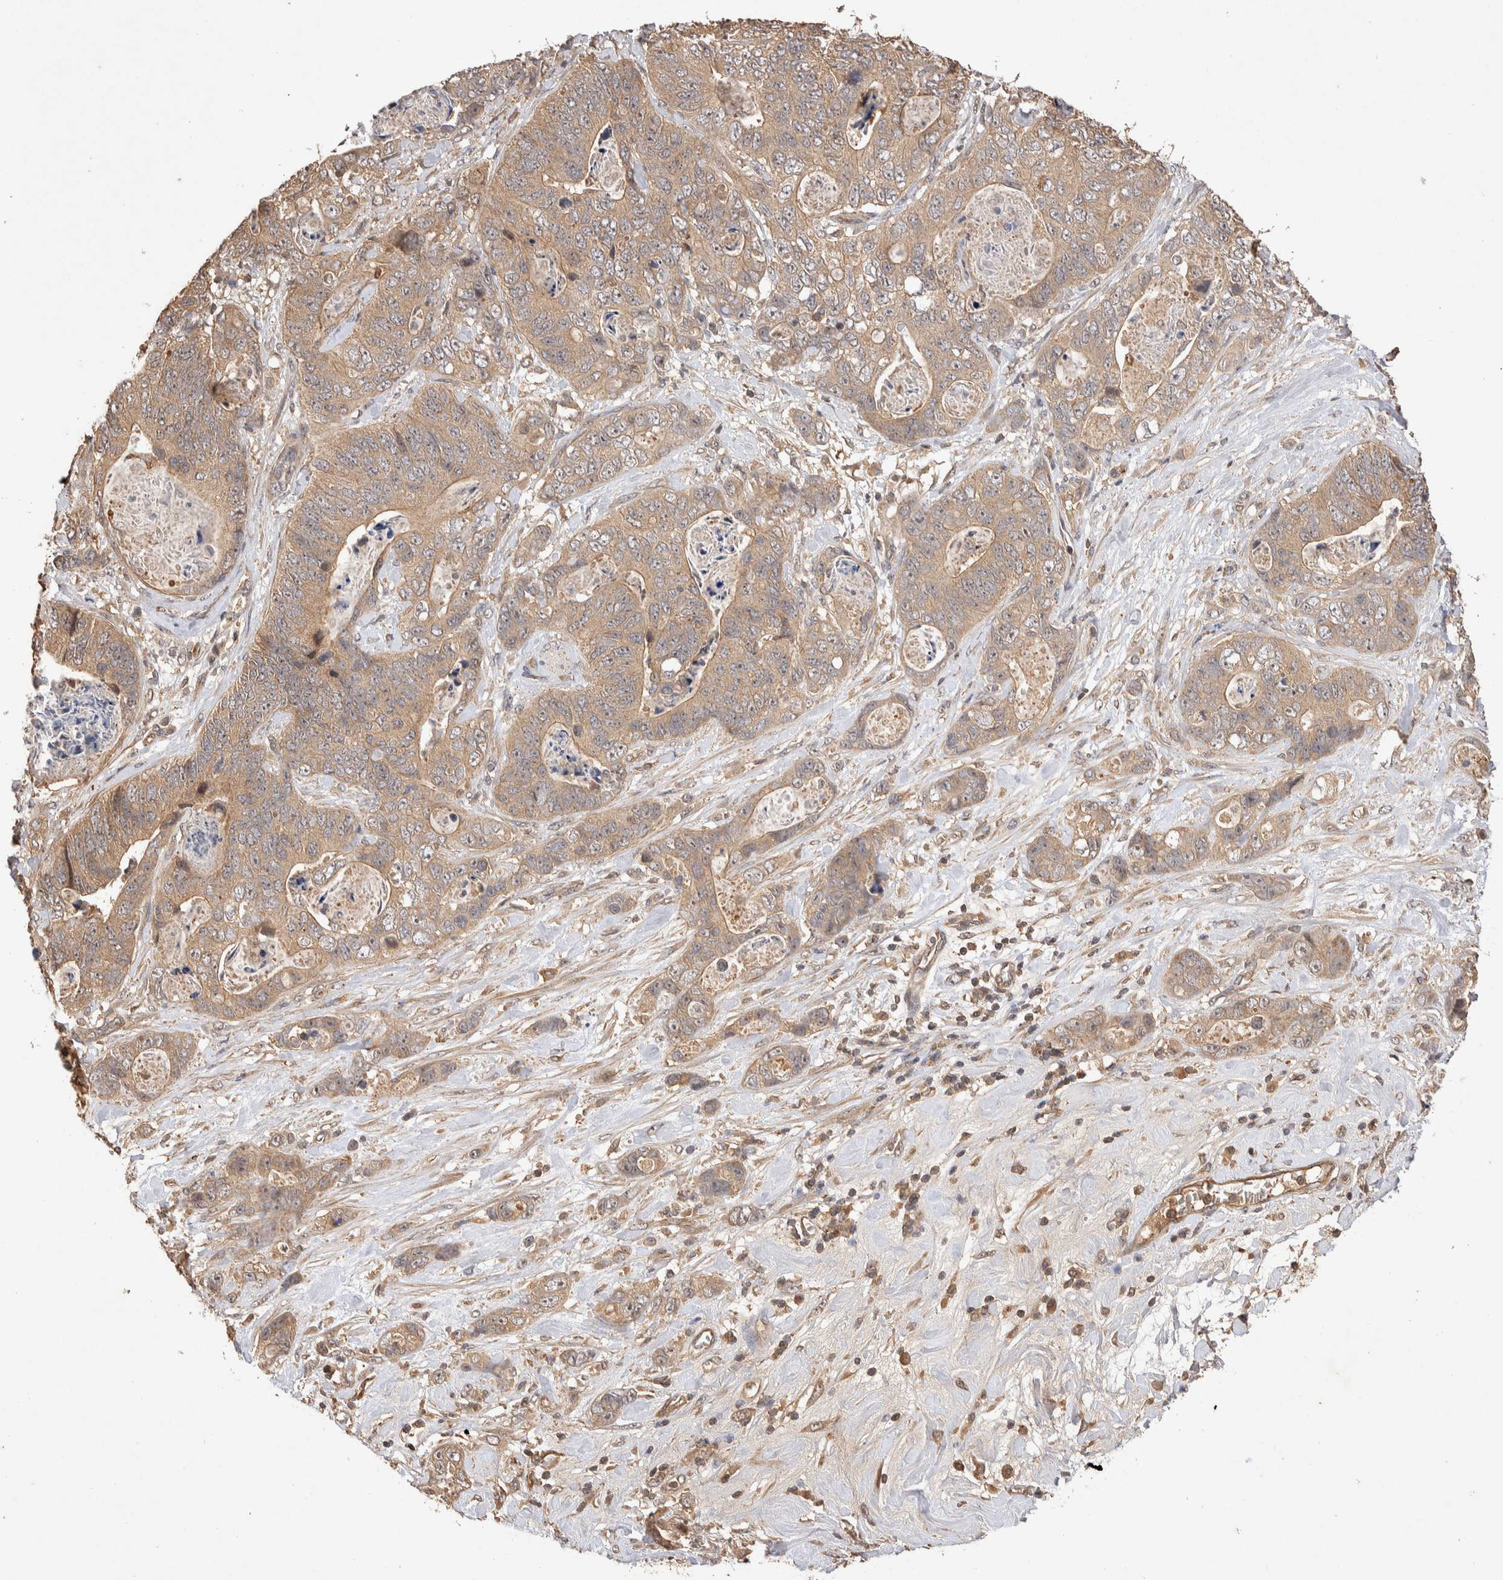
{"staining": {"intensity": "moderate", "quantity": ">75%", "location": "cytoplasmic/membranous"}, "tissue": "stomach cancer", "cell_type": "Tumor cells", "image_type": "cancer", "snomed": [{"axis": "morphology", "description": "Normal tissue, NOS"}, {"axis": "morphology", "description": "Adenocarcinoma, NOS"}, {"axis": "topography", "description": "Stomach"}], "caption": "There is medium levels of moderate cytoplasmic/membranous expression in tumor cells of stomach cancer (adenocarcinoma), as demonstrated by immunohistochemical staining (brown color).", "gene": "NSMAF", "patient": {"sex": "female", "age": 89}}